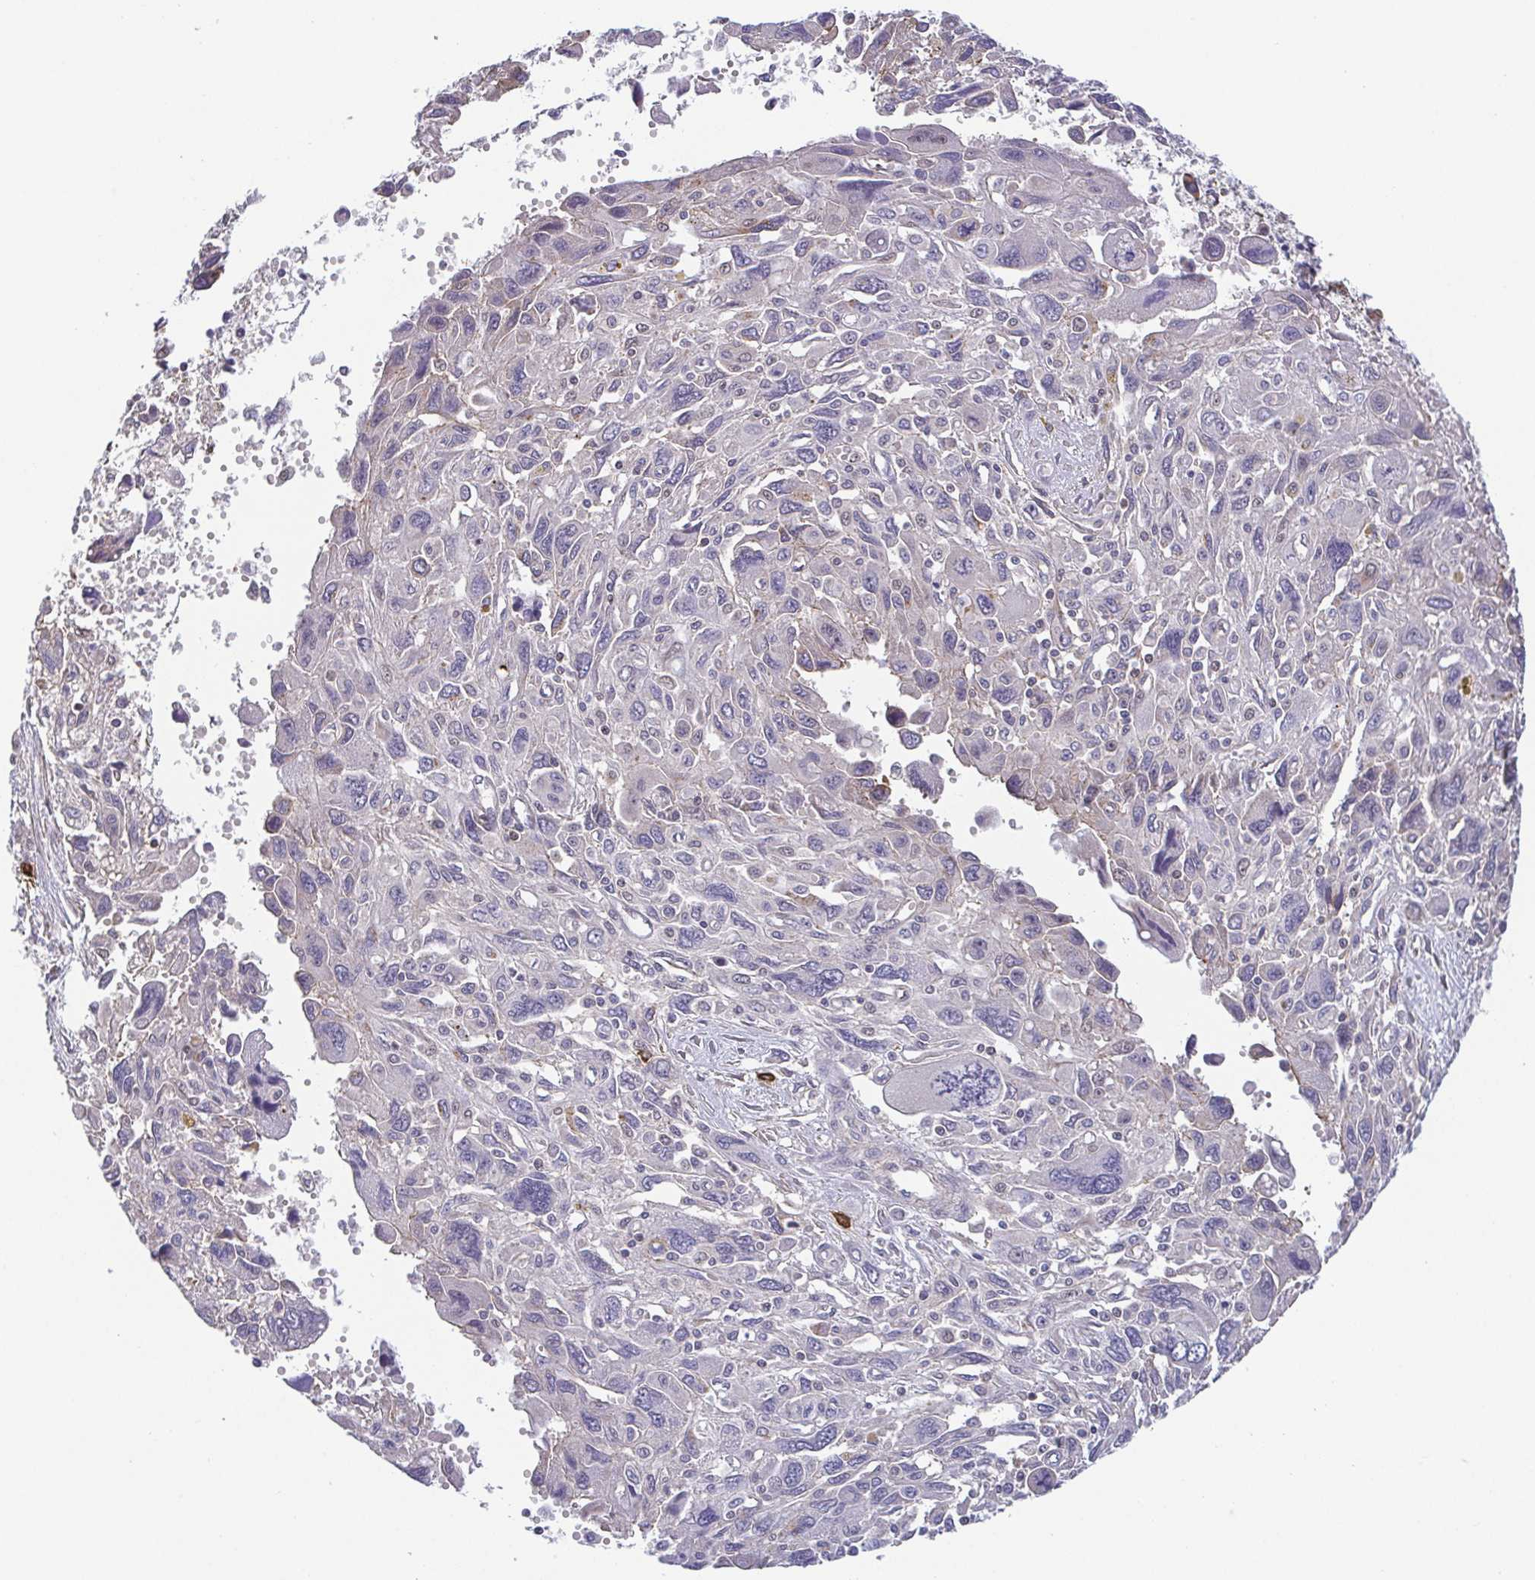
{"staining": {"intensity": "negative", "quantity": "none", "location": "none"}, "tissue": "pancreatic cancer", "cell_type": "Tumor cells", "image_type": "cancer", "snomed": [{"axis": "morphology", "description": "Adenocarcinoma, NOS"}, {"axis": "topography", "description": "Pancreas"}], "caption": "Human pancreatic cancer (adenocarcinoma) stained for a protein using IHC demonstrates no positivity in tumor cells.", "gene": "PREPL", "patient": {"sex": "female", "age": 47}}